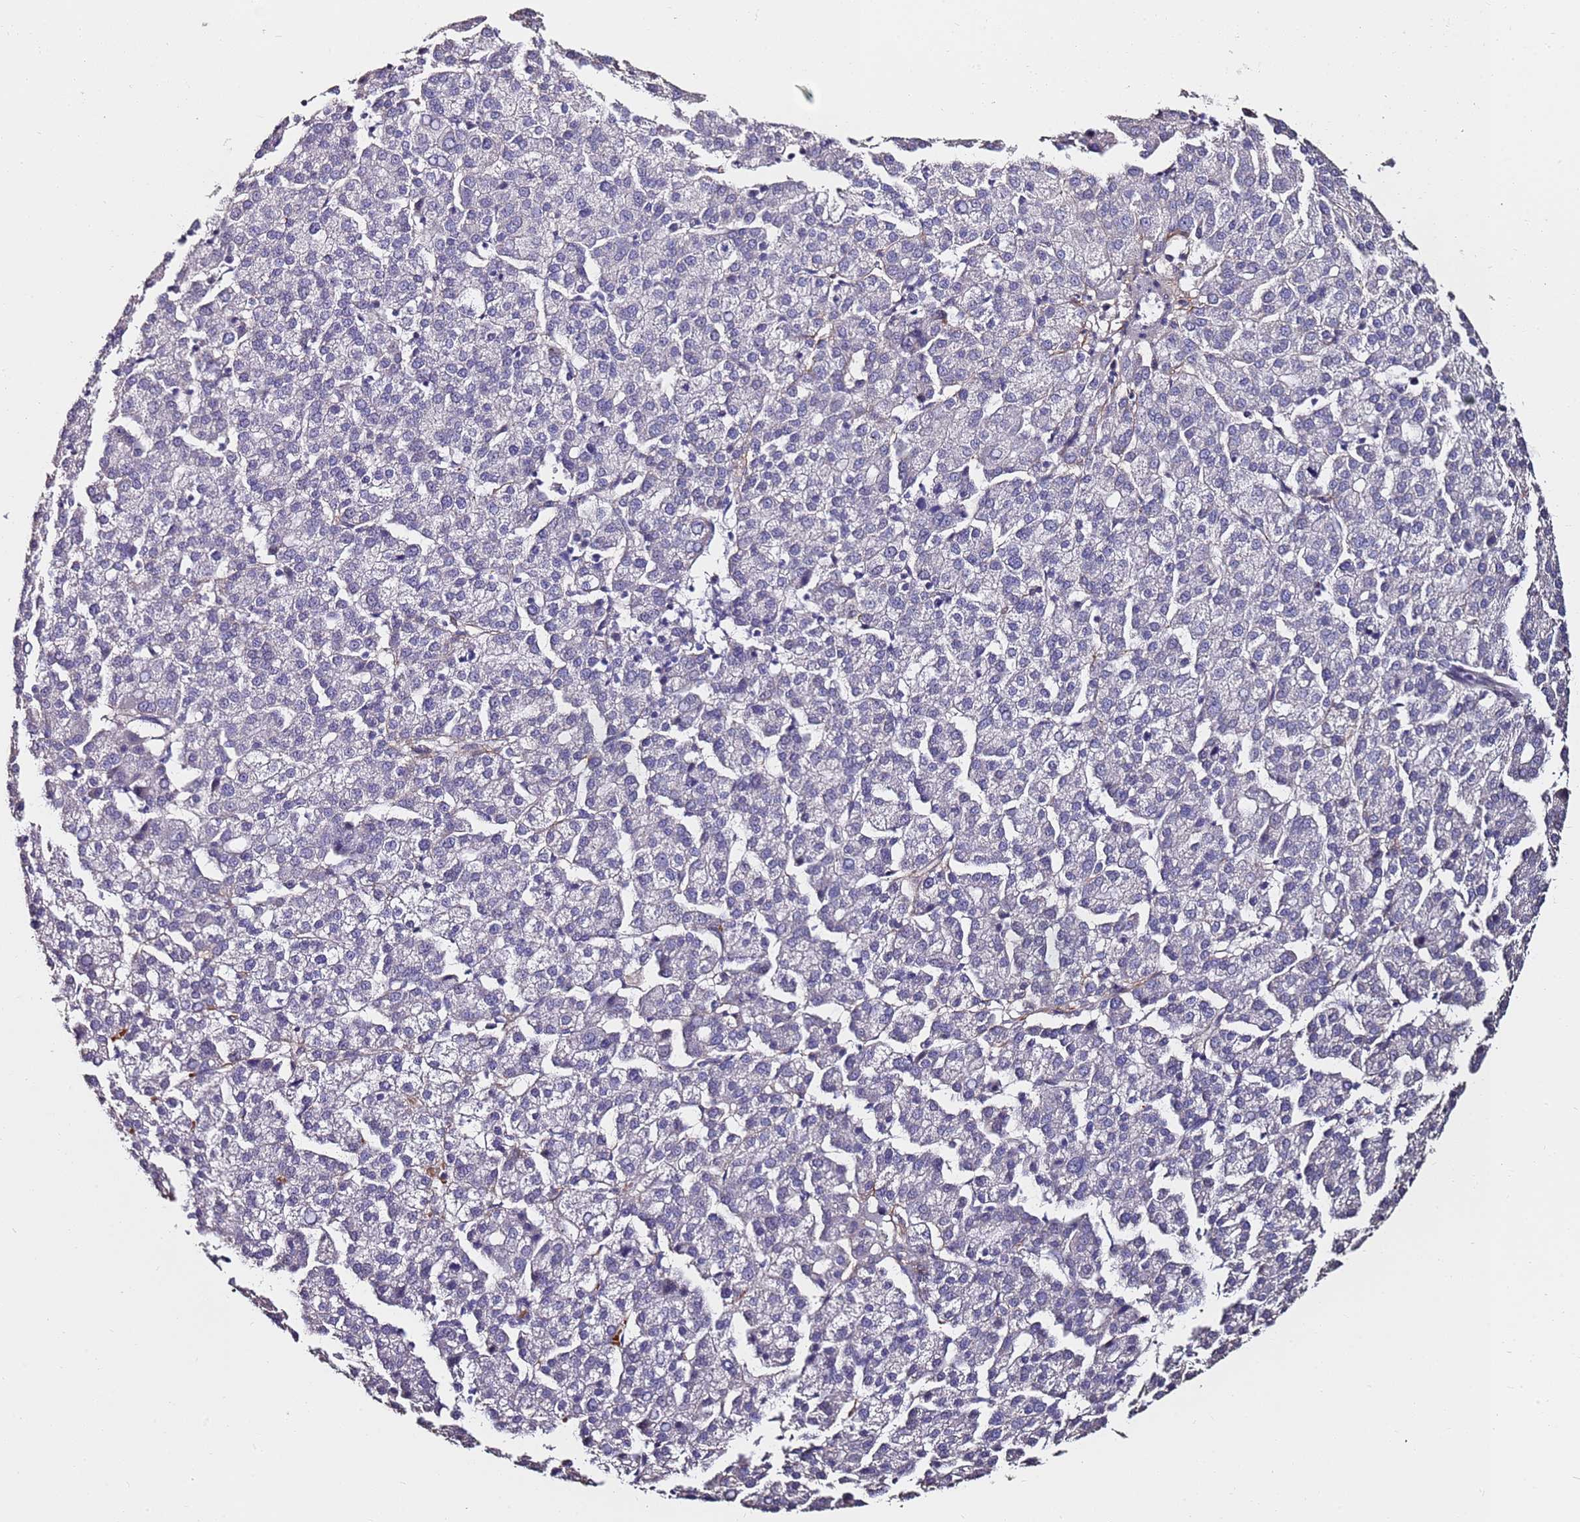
{"staining": {"intensity": "negative", "quantity": "none", "location": "none"}, "tissue": "liver cancer", "cell_type": "Tumor cells", "image_type": "cancer", "snomed": [{"axis": "morphology", "description": "Carcinoma, Hepatocellular, NOS"}, {"axis": "topography", "description": "Liver"}], "caption": "The immunohistochemistry micrograph has no significant expression in tumor cells of liver hepatocellular carcinoma tissue. The staining is performed using DAB brown chromogen with nuclei counter-stained in using hematoxylin.", "gene": "C3orf80", "patient": {"sex": "female", "age": 58}}